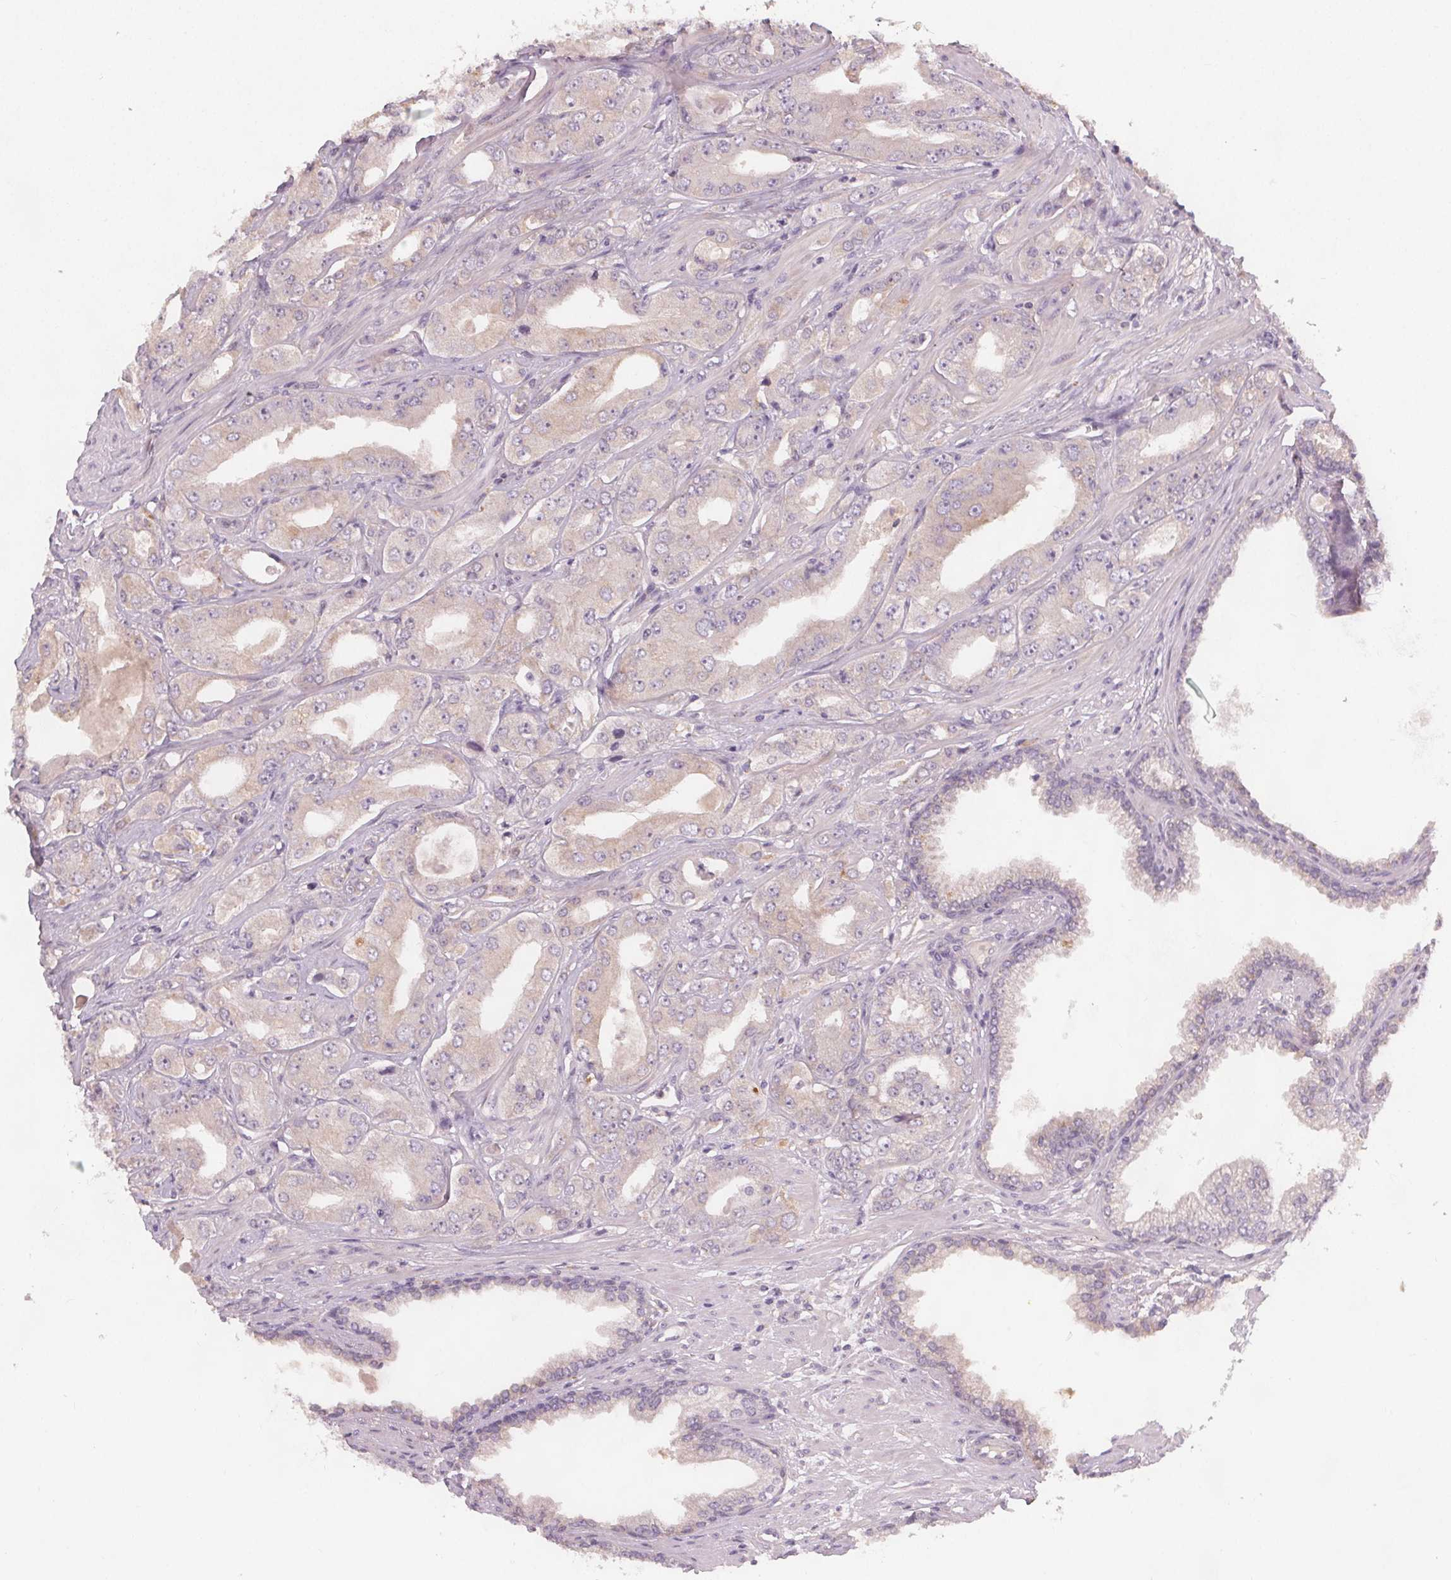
{"staining": {"intensity": "weak", "quantity": "<25%", "location": "cytoplasmic/membranous"}, "tissue": "prostate cancer", "cell_type": "Tumor cells", "image_type": "cancer", "snomed": [{"axis": "morphology", "description": "Adenocarcinoma, Low grade"}, {"axis": "topography", "description": "Prostate"}], "caption": "Immunohistochemistry (IHC) of human prostate cancer reveals no expression in tumor cells.", "gene": "VNN1", "patient": {"sex": "male", "age": 60}}